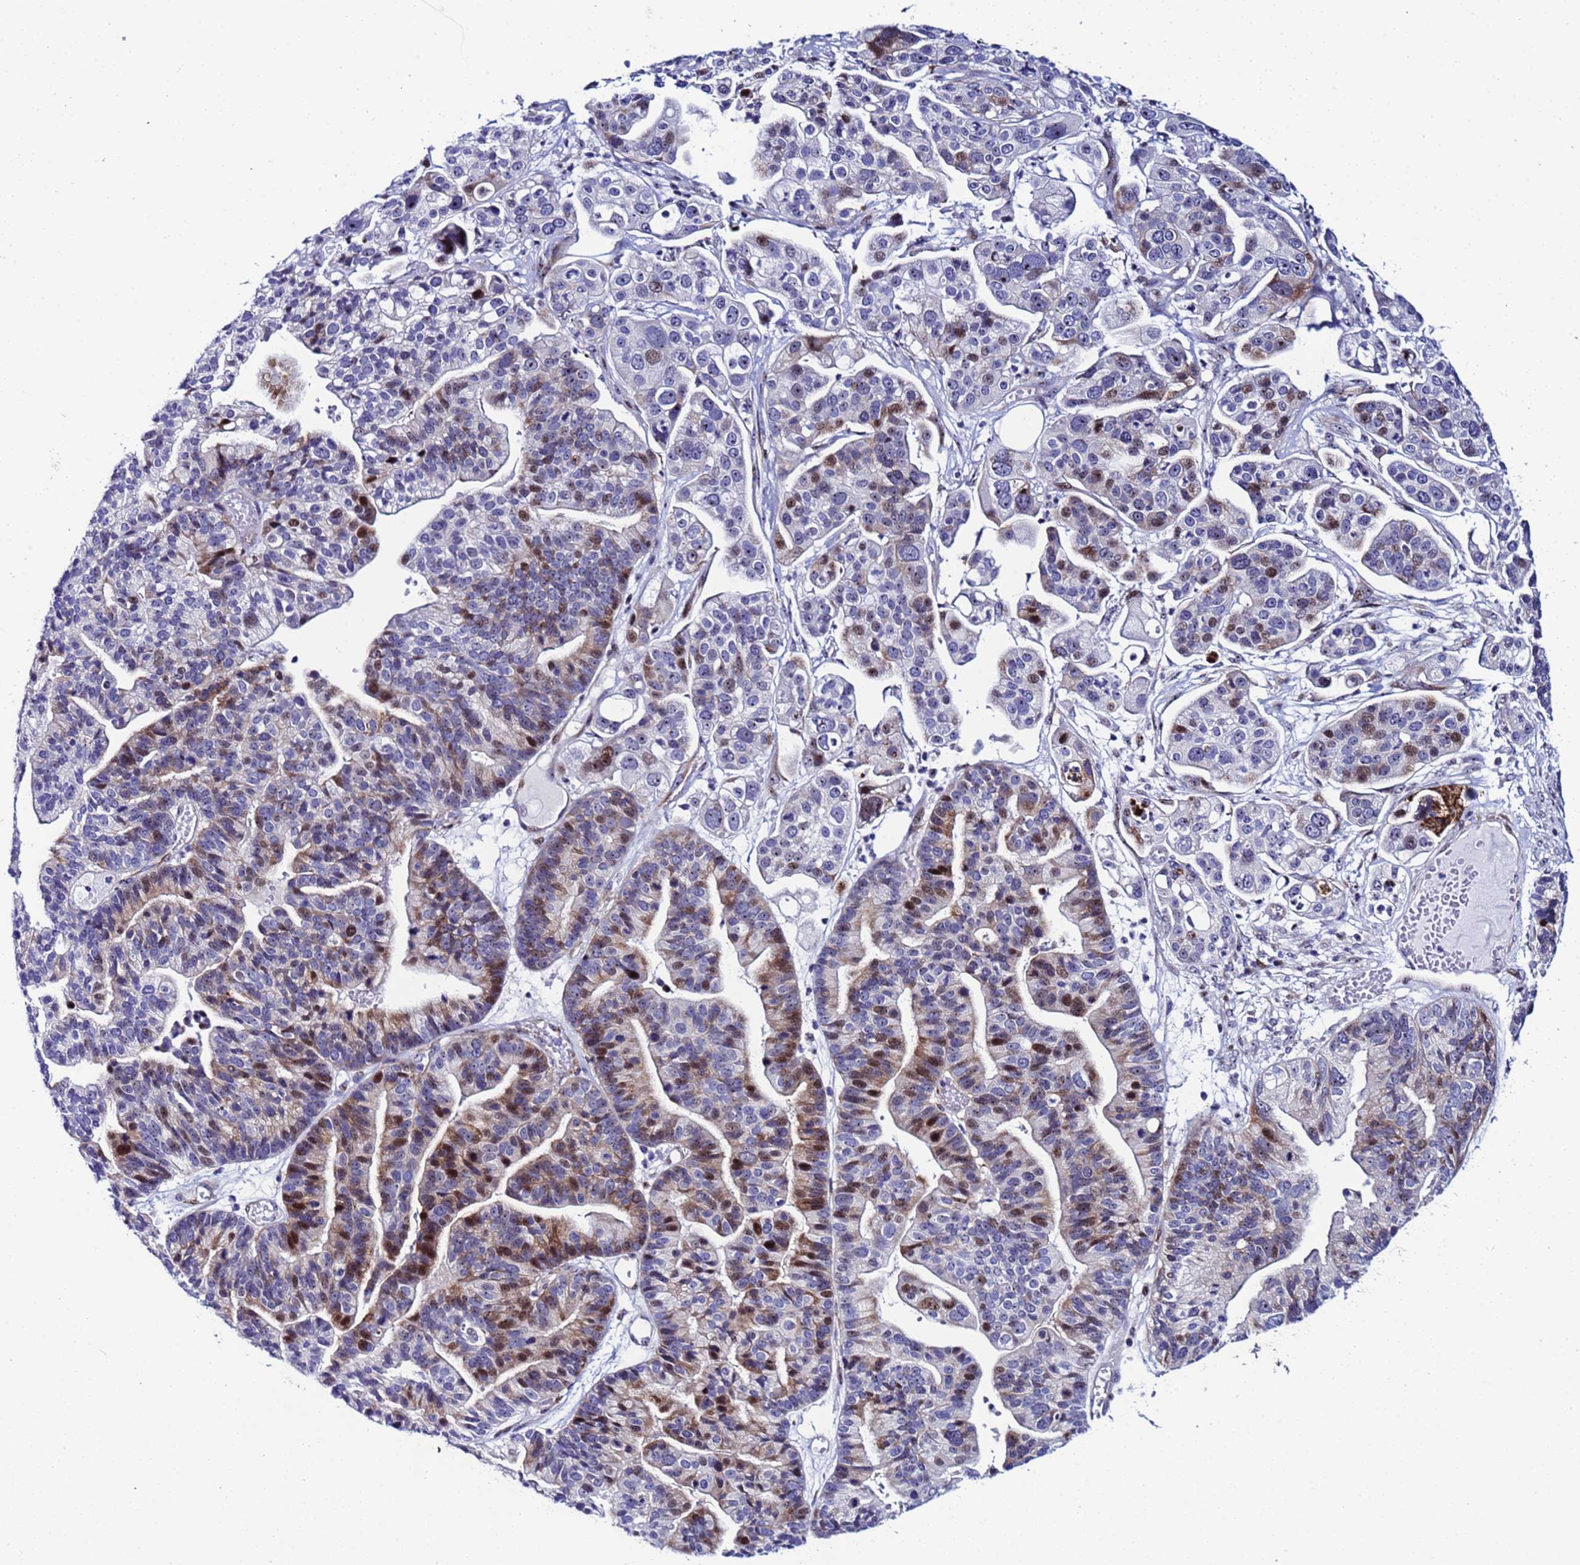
{"staining": {"intensity": "moderate", "quantity": "<25%", "location": "nuclear"}, "tissue": "ovarian cancer", "cell_type": "Tumor cells", "image_type": "cancer", "snomed": [{"axis": "morphology", "description": "Cystadenocarcinoma, serous, NOS"}, {"axis": "topography", "description": "Ovary"}], "caption": "Immunohistochemical staining of ovarian serous cystadenocarcinoma demonstrates low levels of moderate nuclear staining in approximately <25% of tumor cells.", "gene": "POP5", "patient": {"sex": "female", "age": 56}}